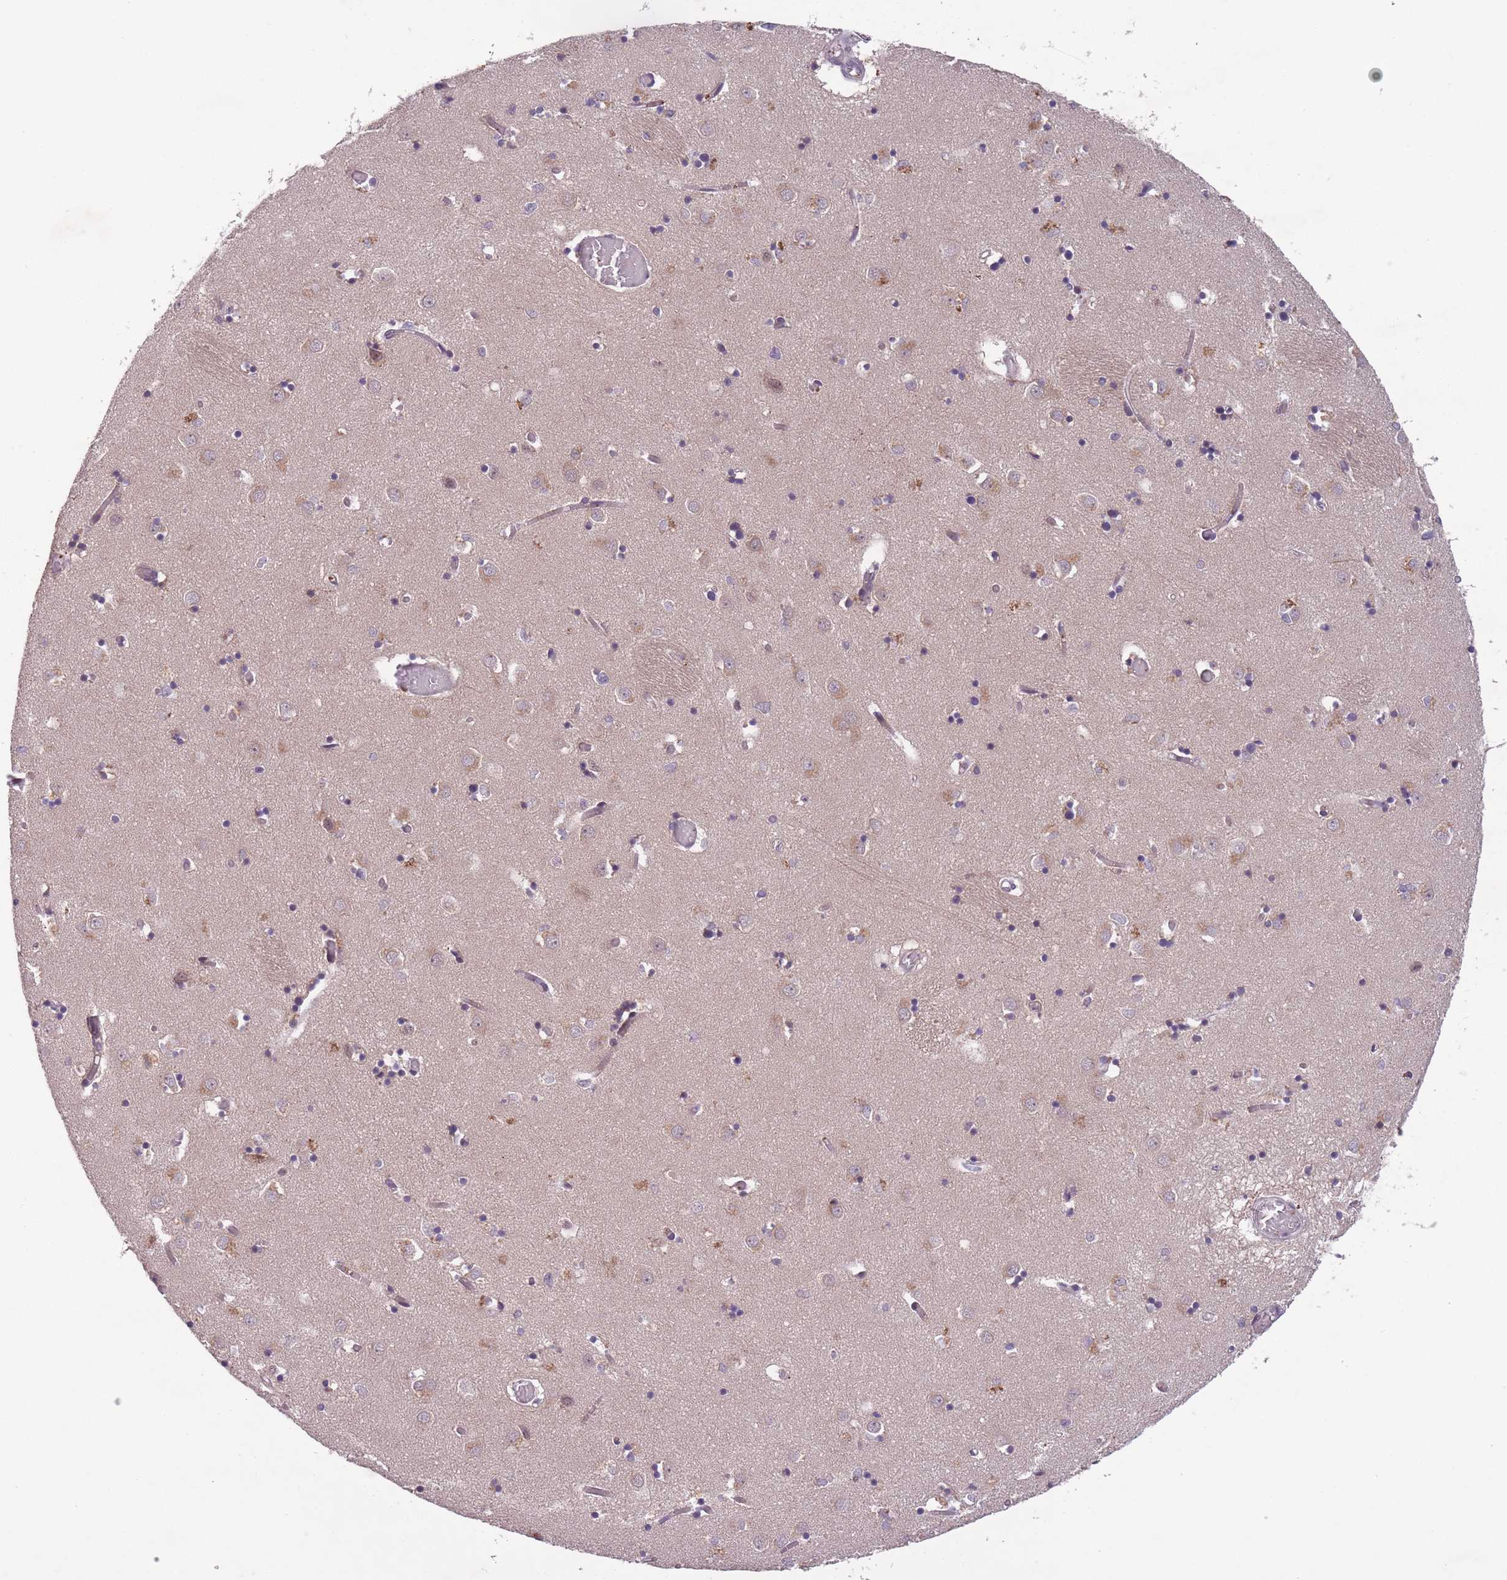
{"staining": {"intensity": "moderate", "quantity": "<25%", "location": "cytoplasmic/membranous"}, "tissue": "caudate", "cell_type": "Glial cells", "image_type": "normal", "snomed": [{"axis": "morphology", "description": "Normal tissue, NOS"}, {"axis": "topography", "description": "Lateral ventricle wall"}], "caption": "Brown immunohistochemical staining in benign caudate exhibits moderate cytoplasmic/membranous positivity in about <25% of glial cells.", "gene": "SECTM1", "patient": {"sex": "male", "age": 70}}